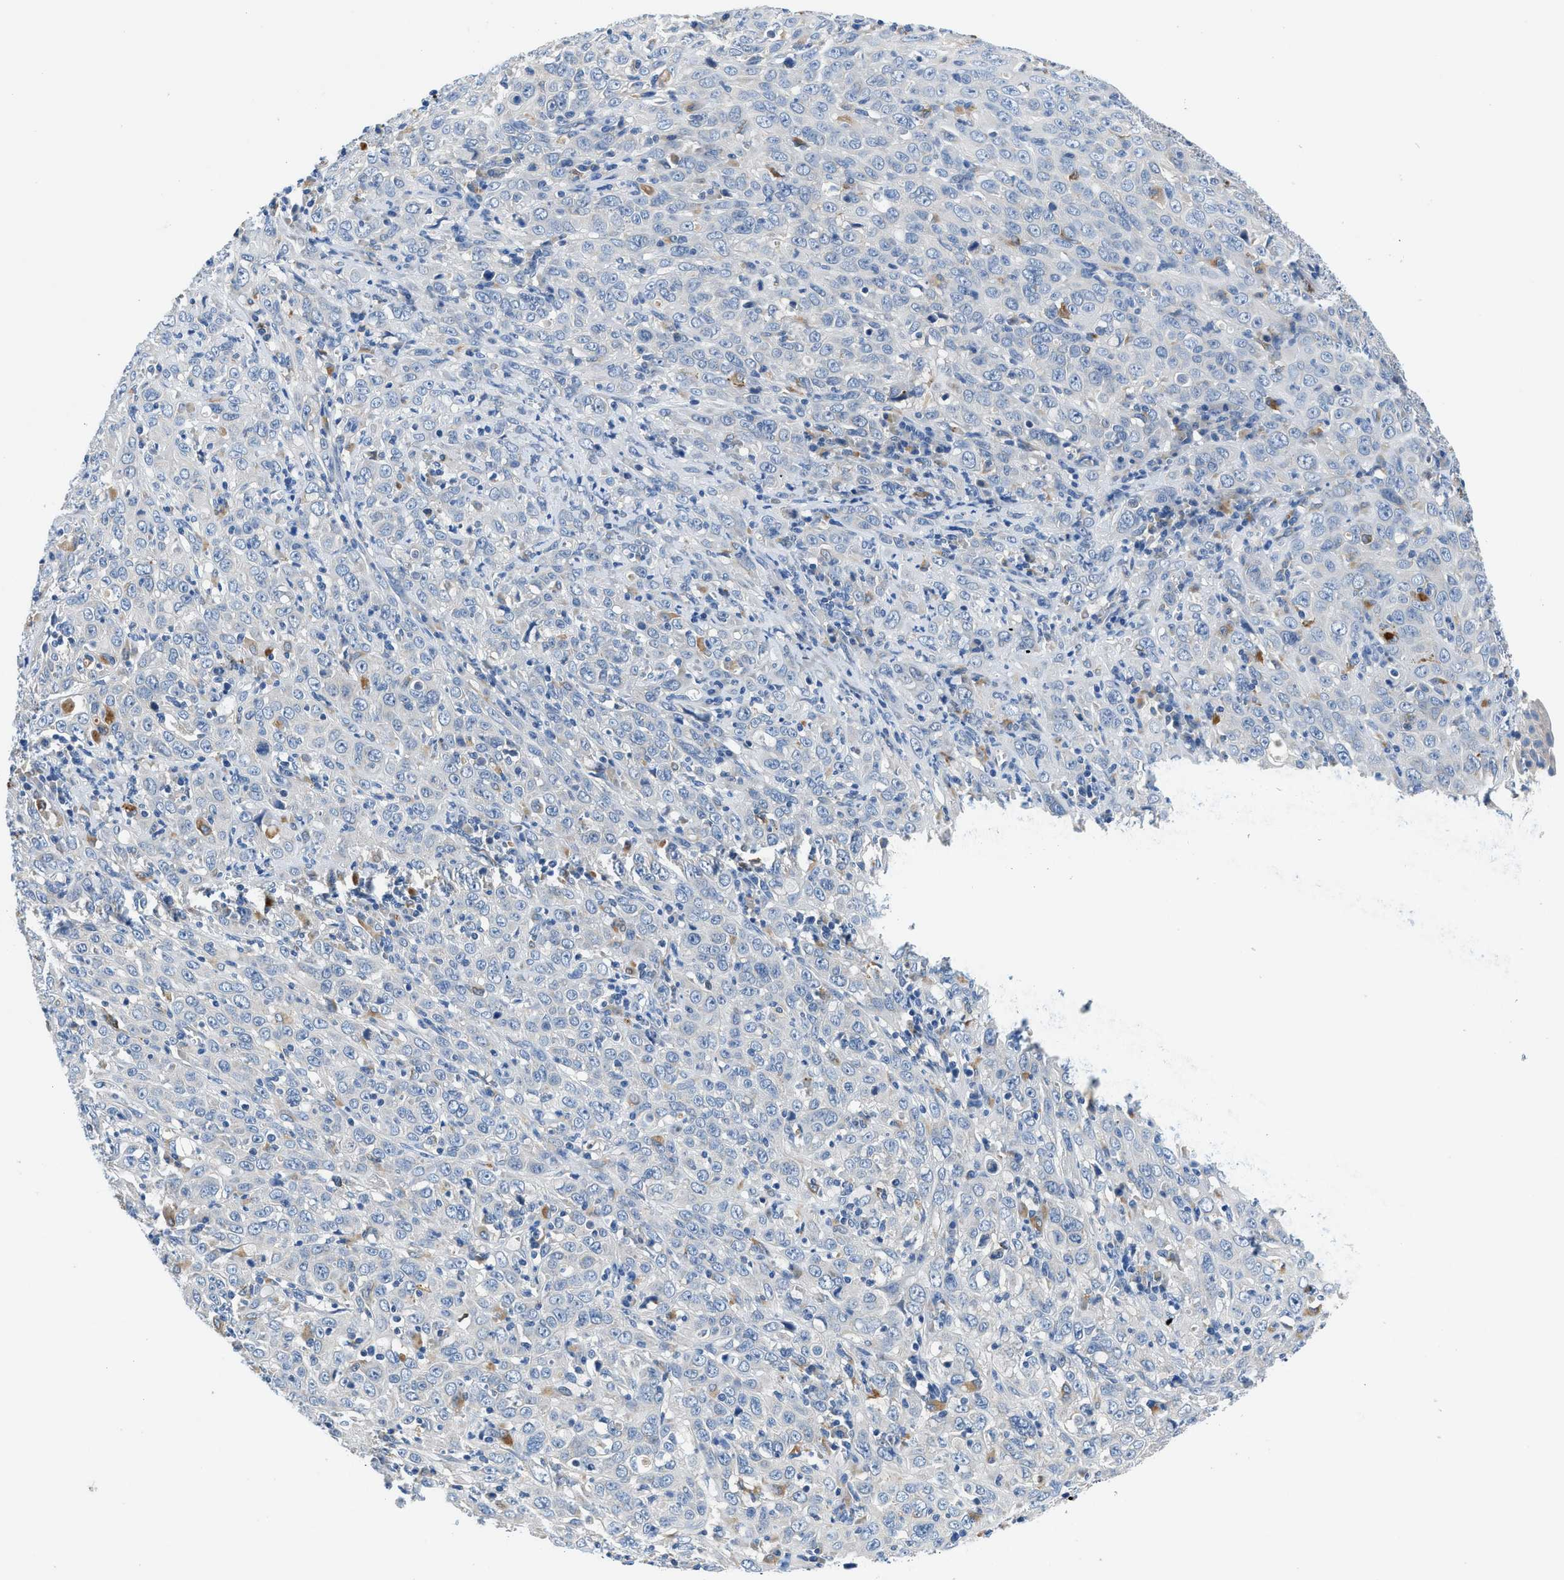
{"staining": {"intensity": "negative", "quantity": "none", "location": "none"}, "tissue": "cervical cancer", "cell_type": "Tumor cells", "image_type": "cancer", "snomed": [{"axis": "morphology", "description": "Squamous cell carcinoma, NOS"}, {"axis": "topography", "description": "Cervix"}], "caption": "This is an immunohistochemistry (IHC) micrograph of cervical cancer (squamous cell carcinoma). There is no positivity in tumor cells.", "gene": "ADGRE3", "patient": {"sex": "female", "age": 46}}